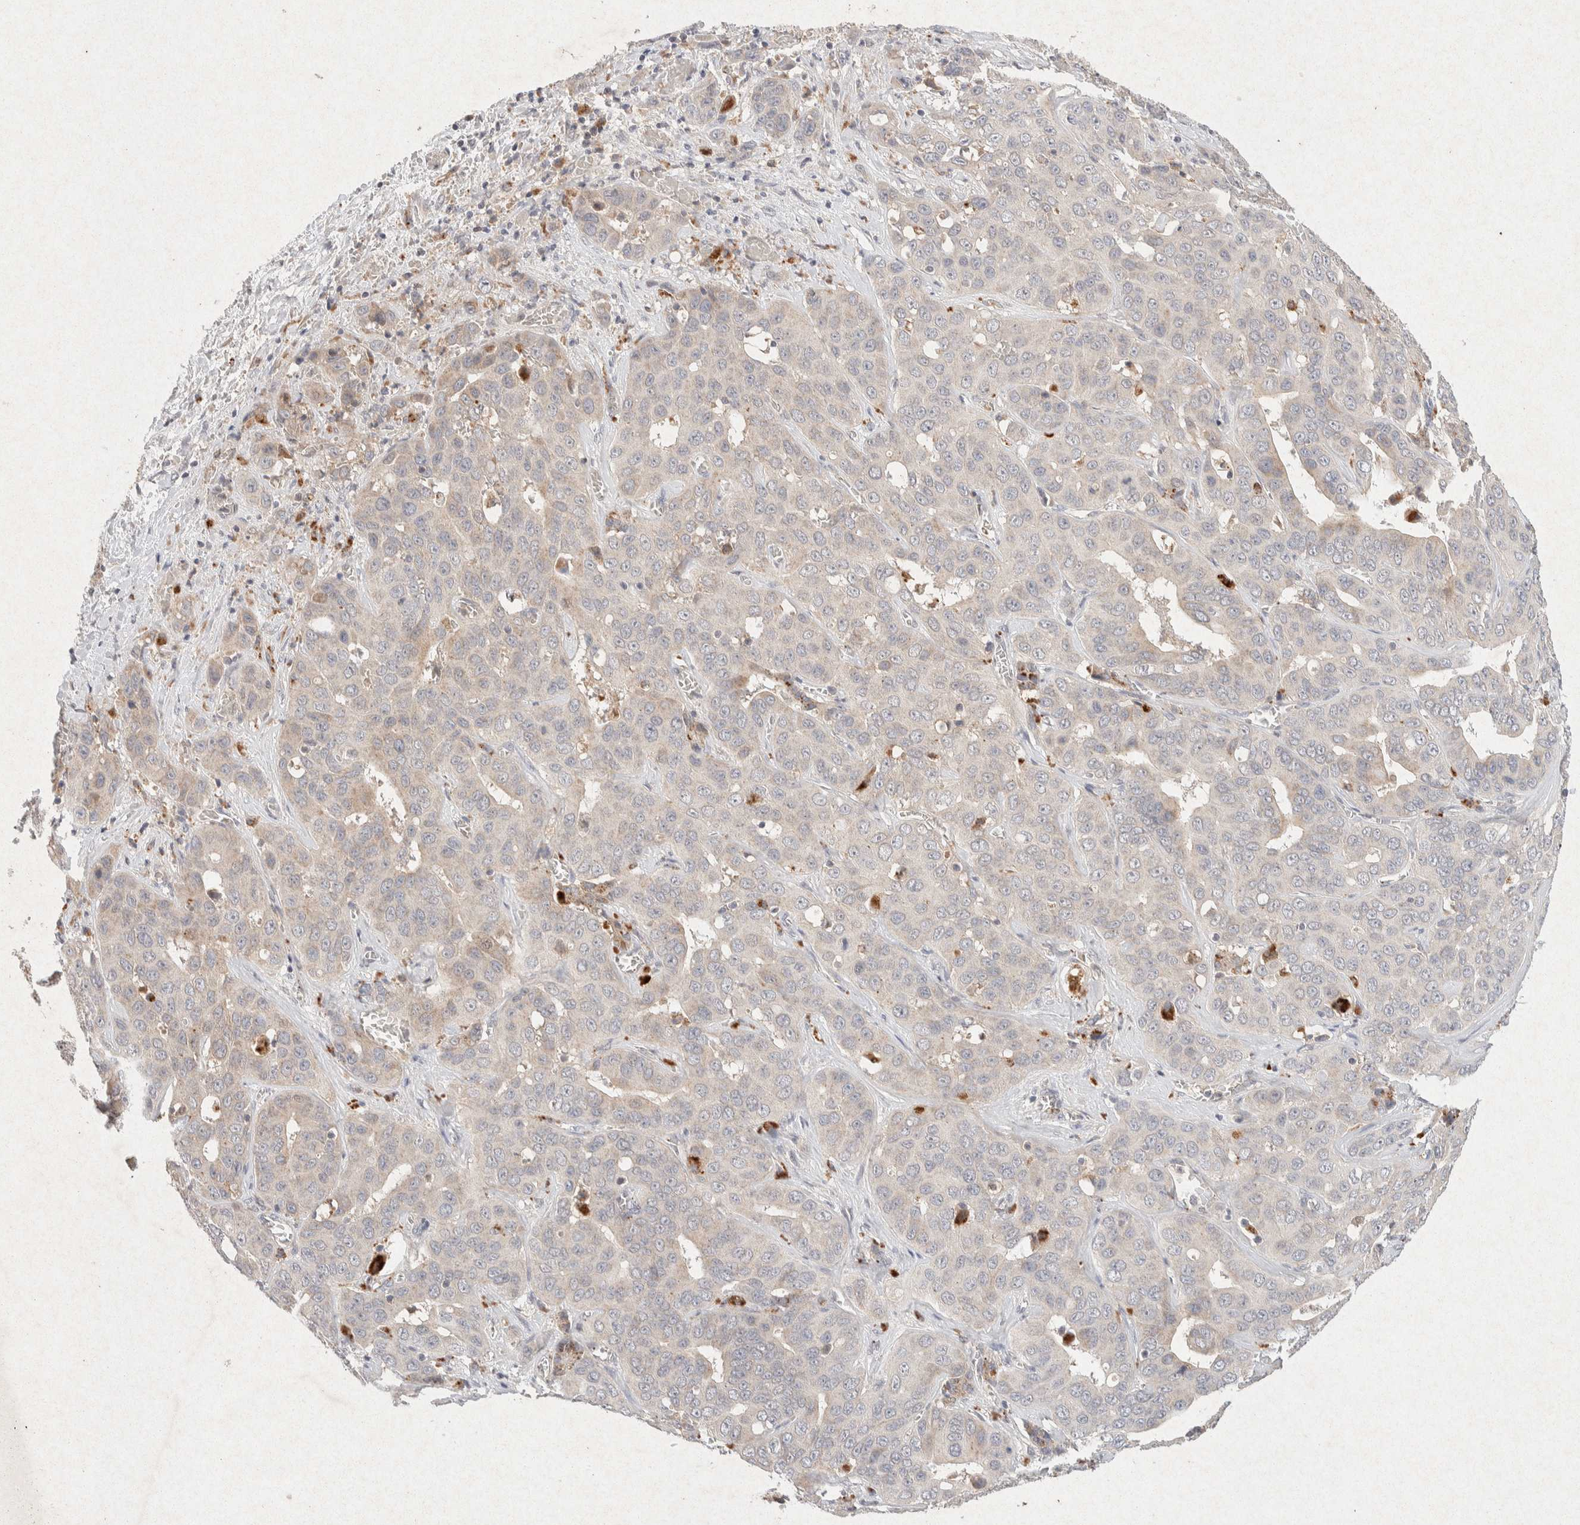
{"staining": {"intensity": "negative", "quantity": "none", "location": "none"}, "tissue": "liver cancer", "cell_type": "Tumor cells", "image_type": "cancer", "snomed": [{"axis": "morphology", "description": "Cholangiocarcinoma"}, {"axis": "topography", "description": "Liver"}], "caption": "This is an immunohistochemistry photomicrograph of liver cancer (cholangiocarcinoma). There is no positivity in tumor cells.", "gene": "GNAI1", "patient": {"sex": "female", "age": 52}}